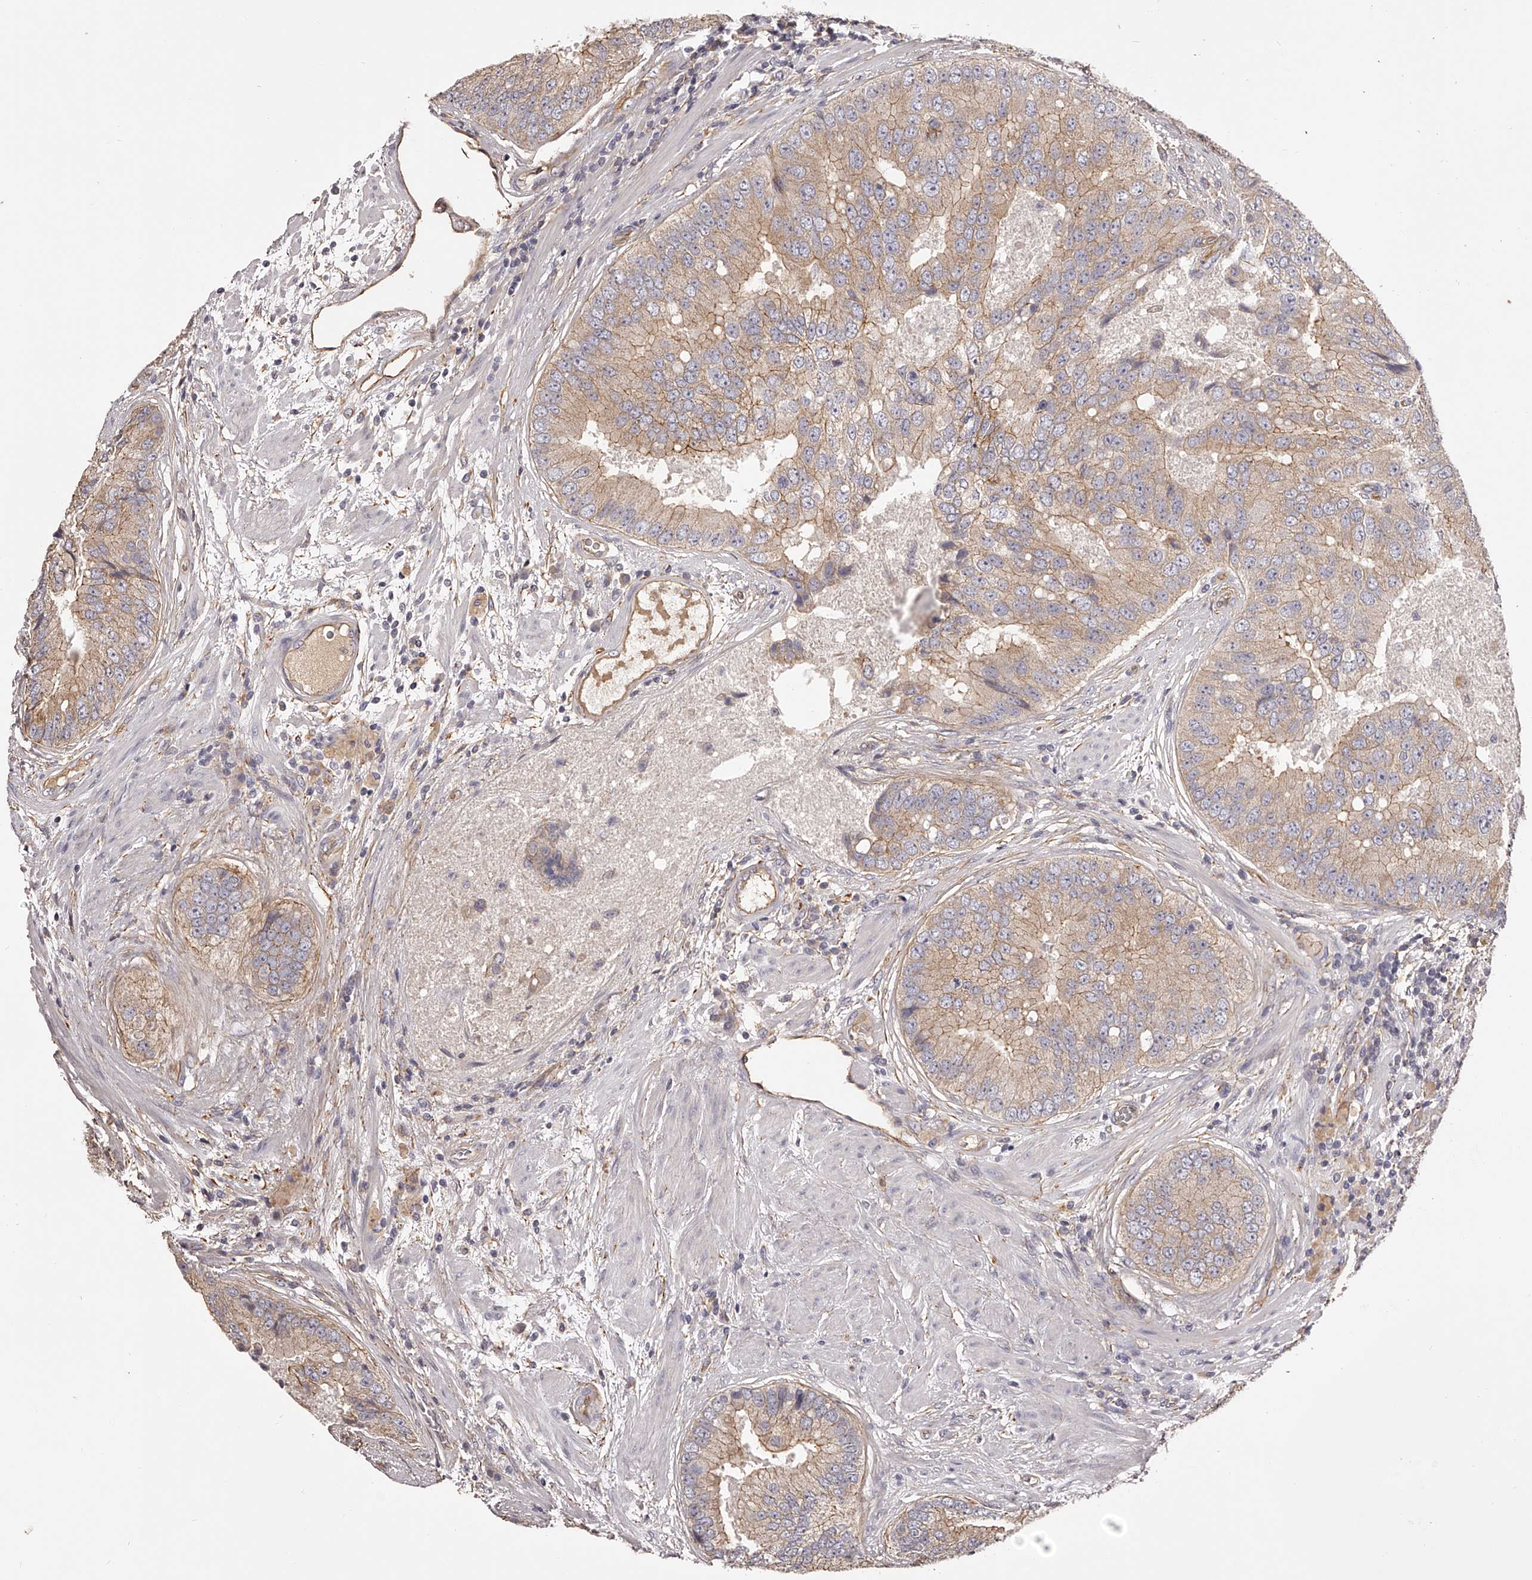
{"staining": {"intensity": "moderate", "quantity": ">75%", "location": "cytoplasmic/membranous"}, "tissue": "prostate cancer", "cell_type": "Tumor cells", "image_type": "cancer", "snomed": [{"axis": "morphology", "description": "Adenocarcinoma, High grade"}, {"axis": "topography", "description": "Prostate"}], "caption": "Tumor cells demonstrate moderate cytoplasmic/membranous expression in about >75% of cells in prostate high-grade adenocarcinoma.", "gene": "LTV1", "patient": {"sex": "male", "age": 70}}